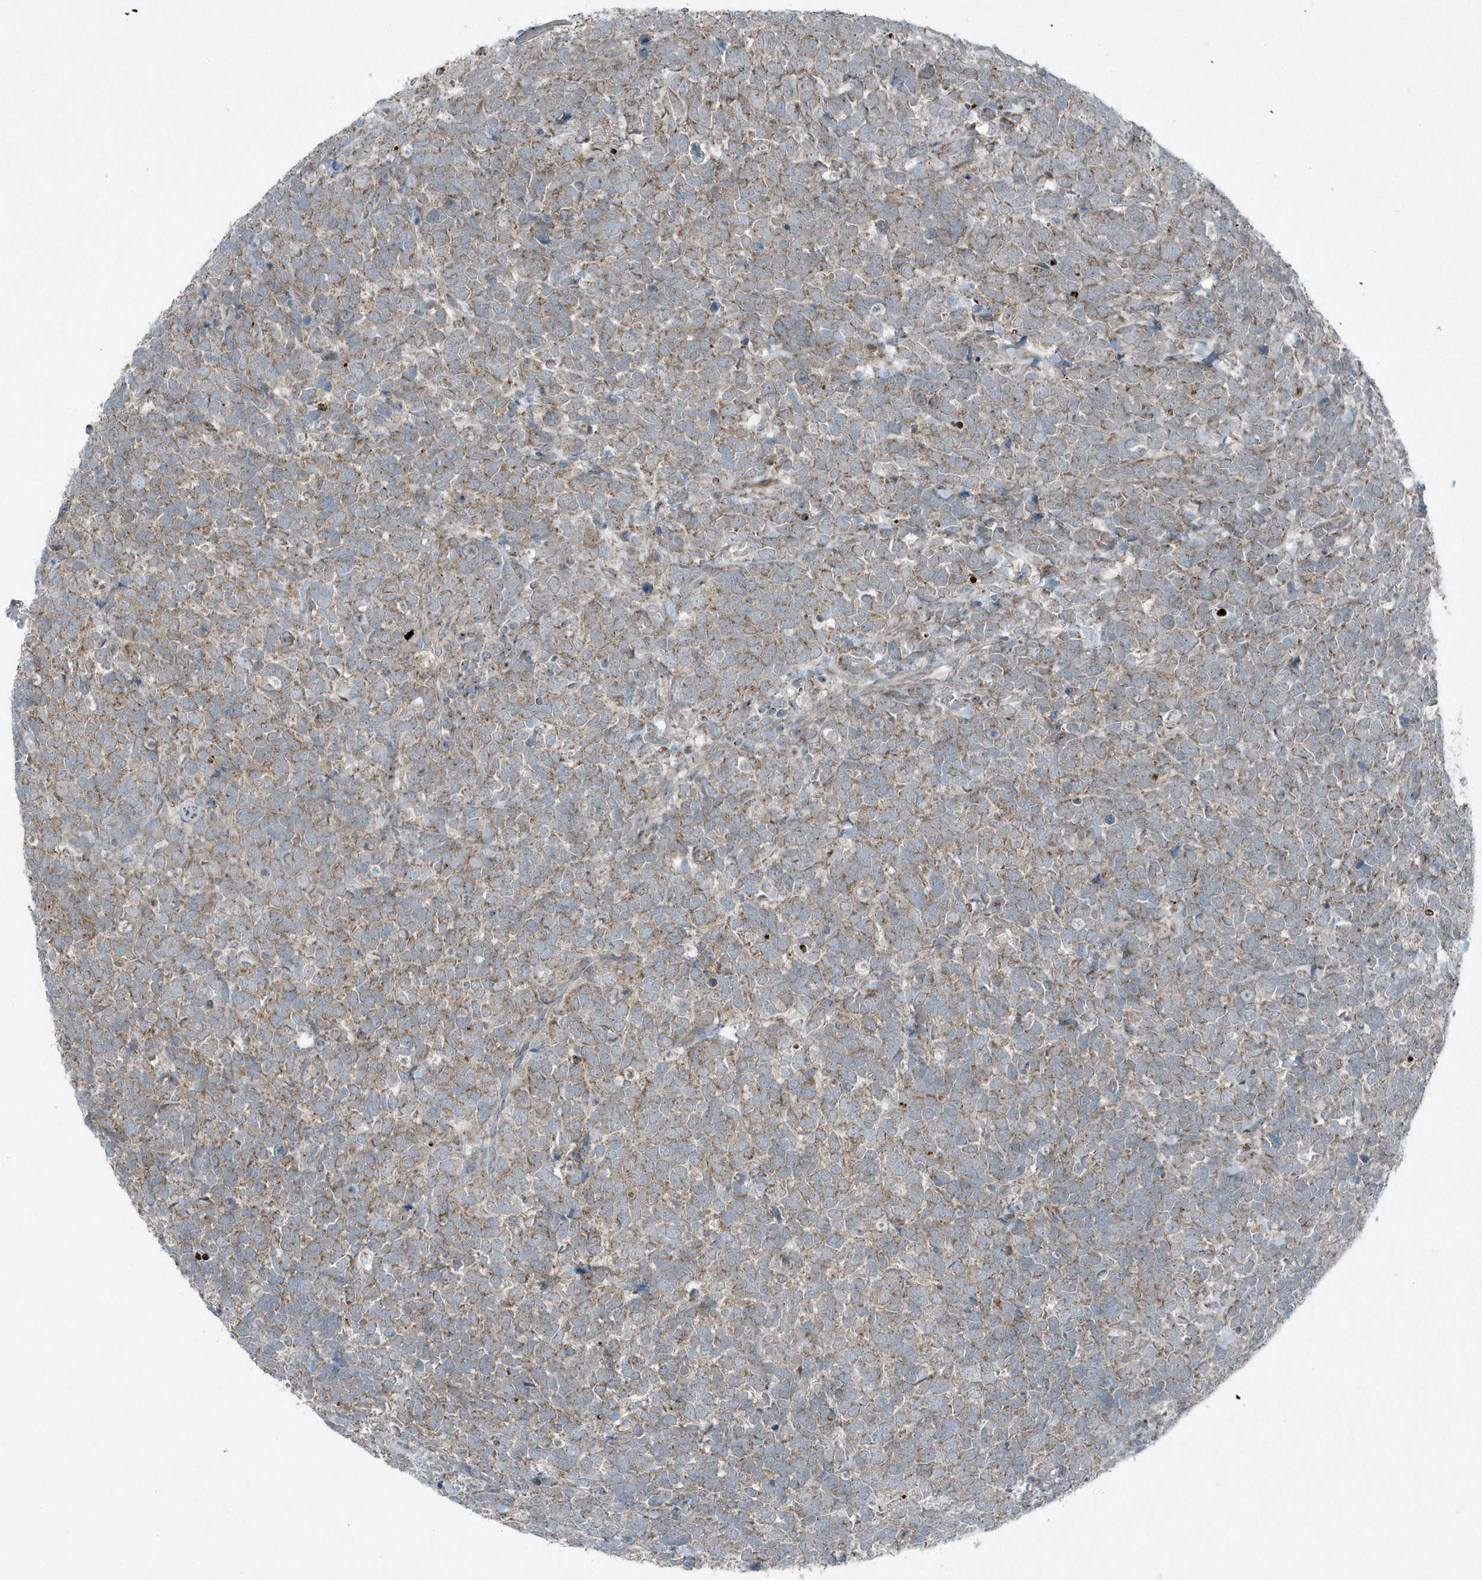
{"staining": {"intensity": "weak", "quantity": ">75%", "location": "cytoplasmic/membranous"}, "tissue": "urothelial cancer", "cell_type": "Tumor cells", "image_type": "cancer", "snomed": [{"axis": "morphology", "description": "Urothelial carcinoma, High grade"}, {"axis": "topography", "description": "Urinary bladder"}], "caption": "IHC of high-grade urothelial carcinoma exhibits low levels of weak cytoplasmic/membranous expression in approximately >75% of tumor cells.", "gene": "GCC2", "patient": {"sex": "female", "age": 82}}